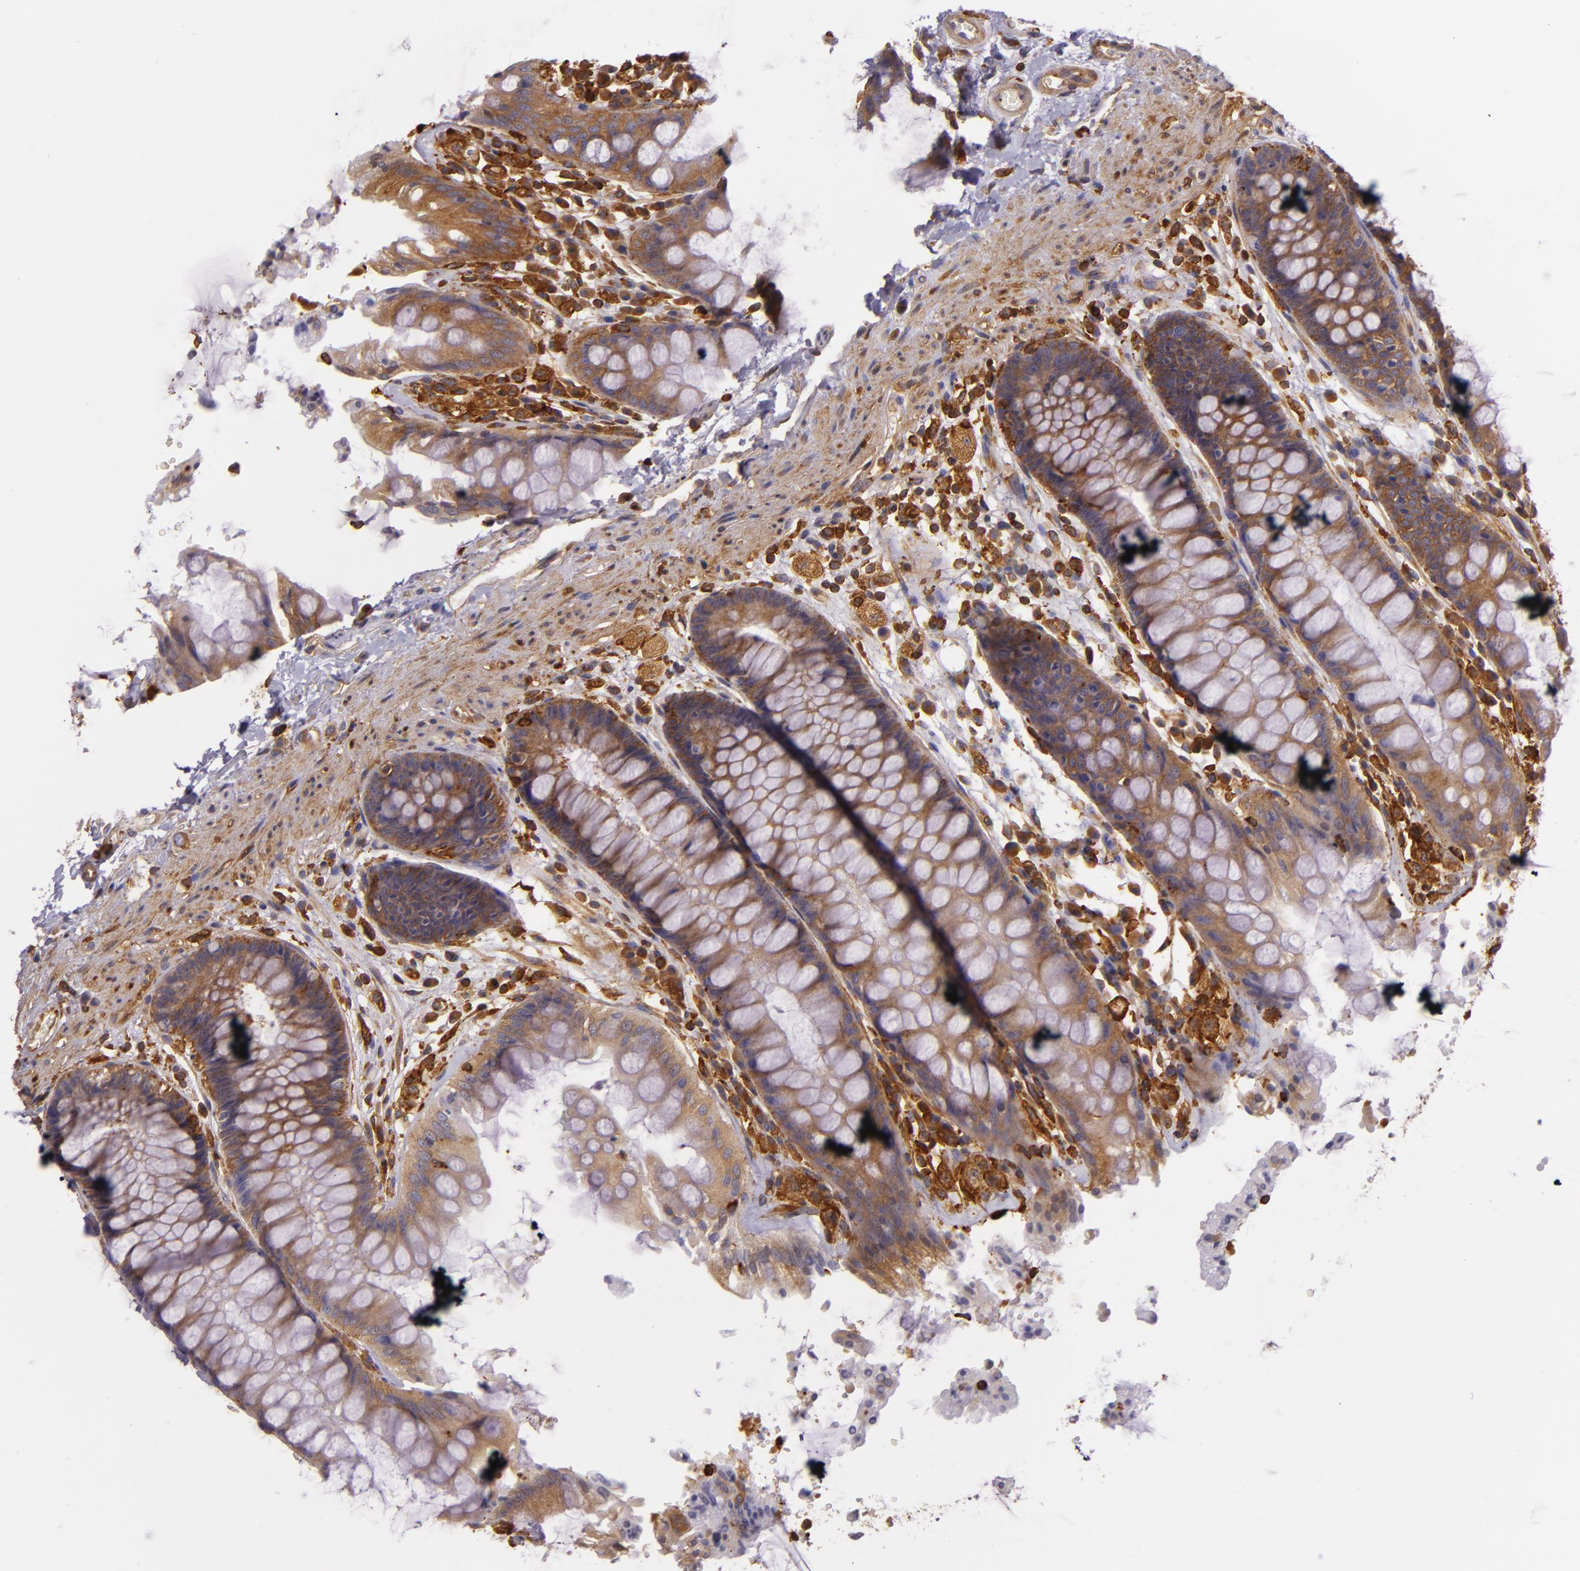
{"staining": {"intensity": "moderate", "quantity": ">75%", "location": "cytoplasmic/membranous"}, "tissue": "rectum", "cell_type": "Glandular cells", "image_type": "normal", "snomed": [{"axis": "morphology", "description": "Normal tissue, NOS"}, {"axis": "topography", "description": "Rectum"}], "caption": "Rectum stained with a protein marker exhibits moderate staining in glandular cells.", "gene": "TLN1", "patient": {"sex": "female", "age": 46}}